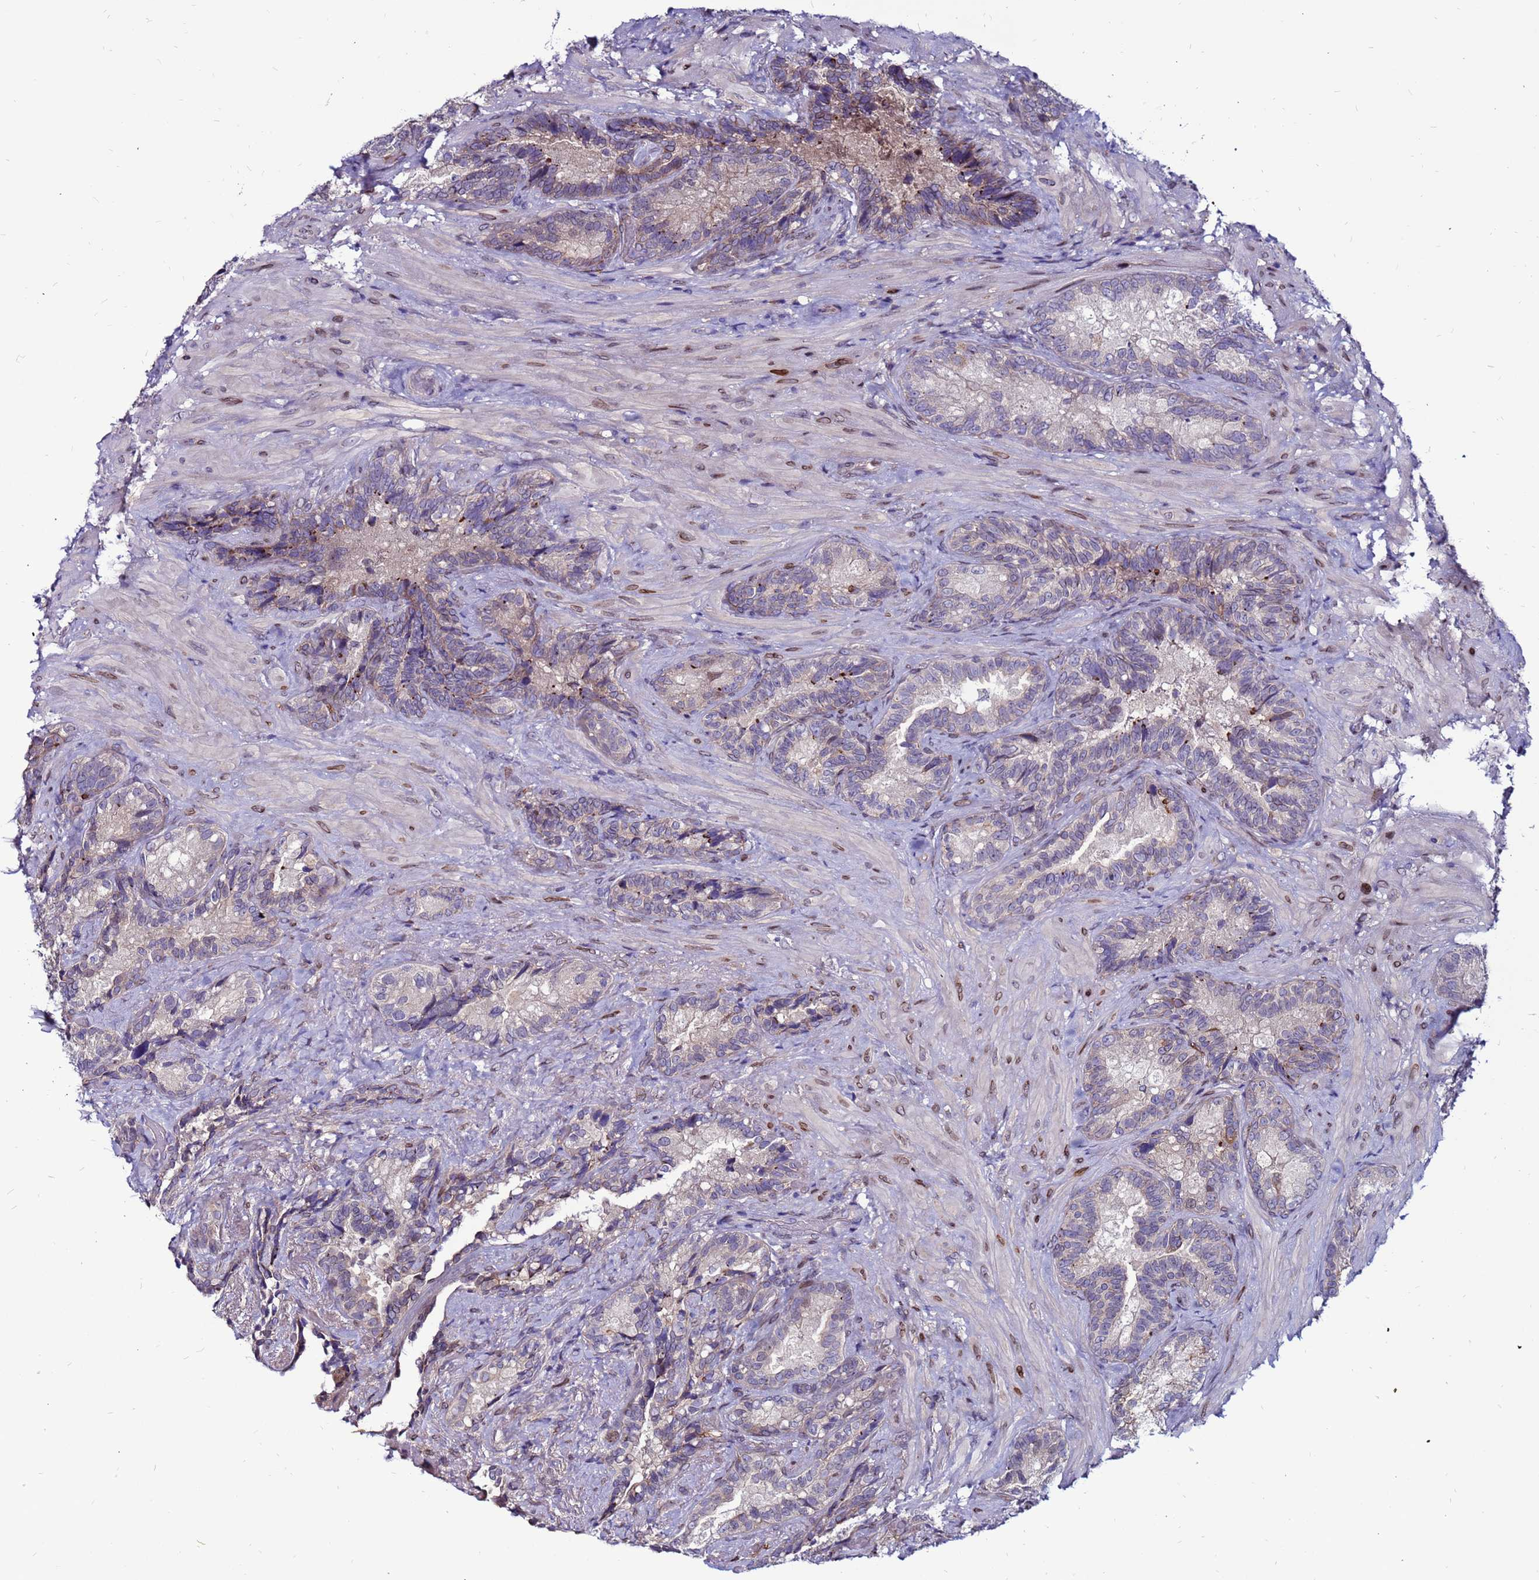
{"staining": {"intensity": "weak", "quantity": "<25%", "location": "cytoplasmic/membranous"}, "tissue": "seminal vesicle", "cell_type": "Glandular cells", "image_type": "normal", "snomed": [{"axis": "morphology", "description": "Normal tissue, NOS"}, {"axis": "topography", "description": "Seminal veicle"}], "caption": "Immunohistochemistry micrograph of benign seminal vesicle: seminal vesicle stained with DAB (3,3'-diaminobenzidine) displays no significant protein positivity in glandular cells.", "gene": "CCDC71", "patient": {"sex": "male", "age": 62}}